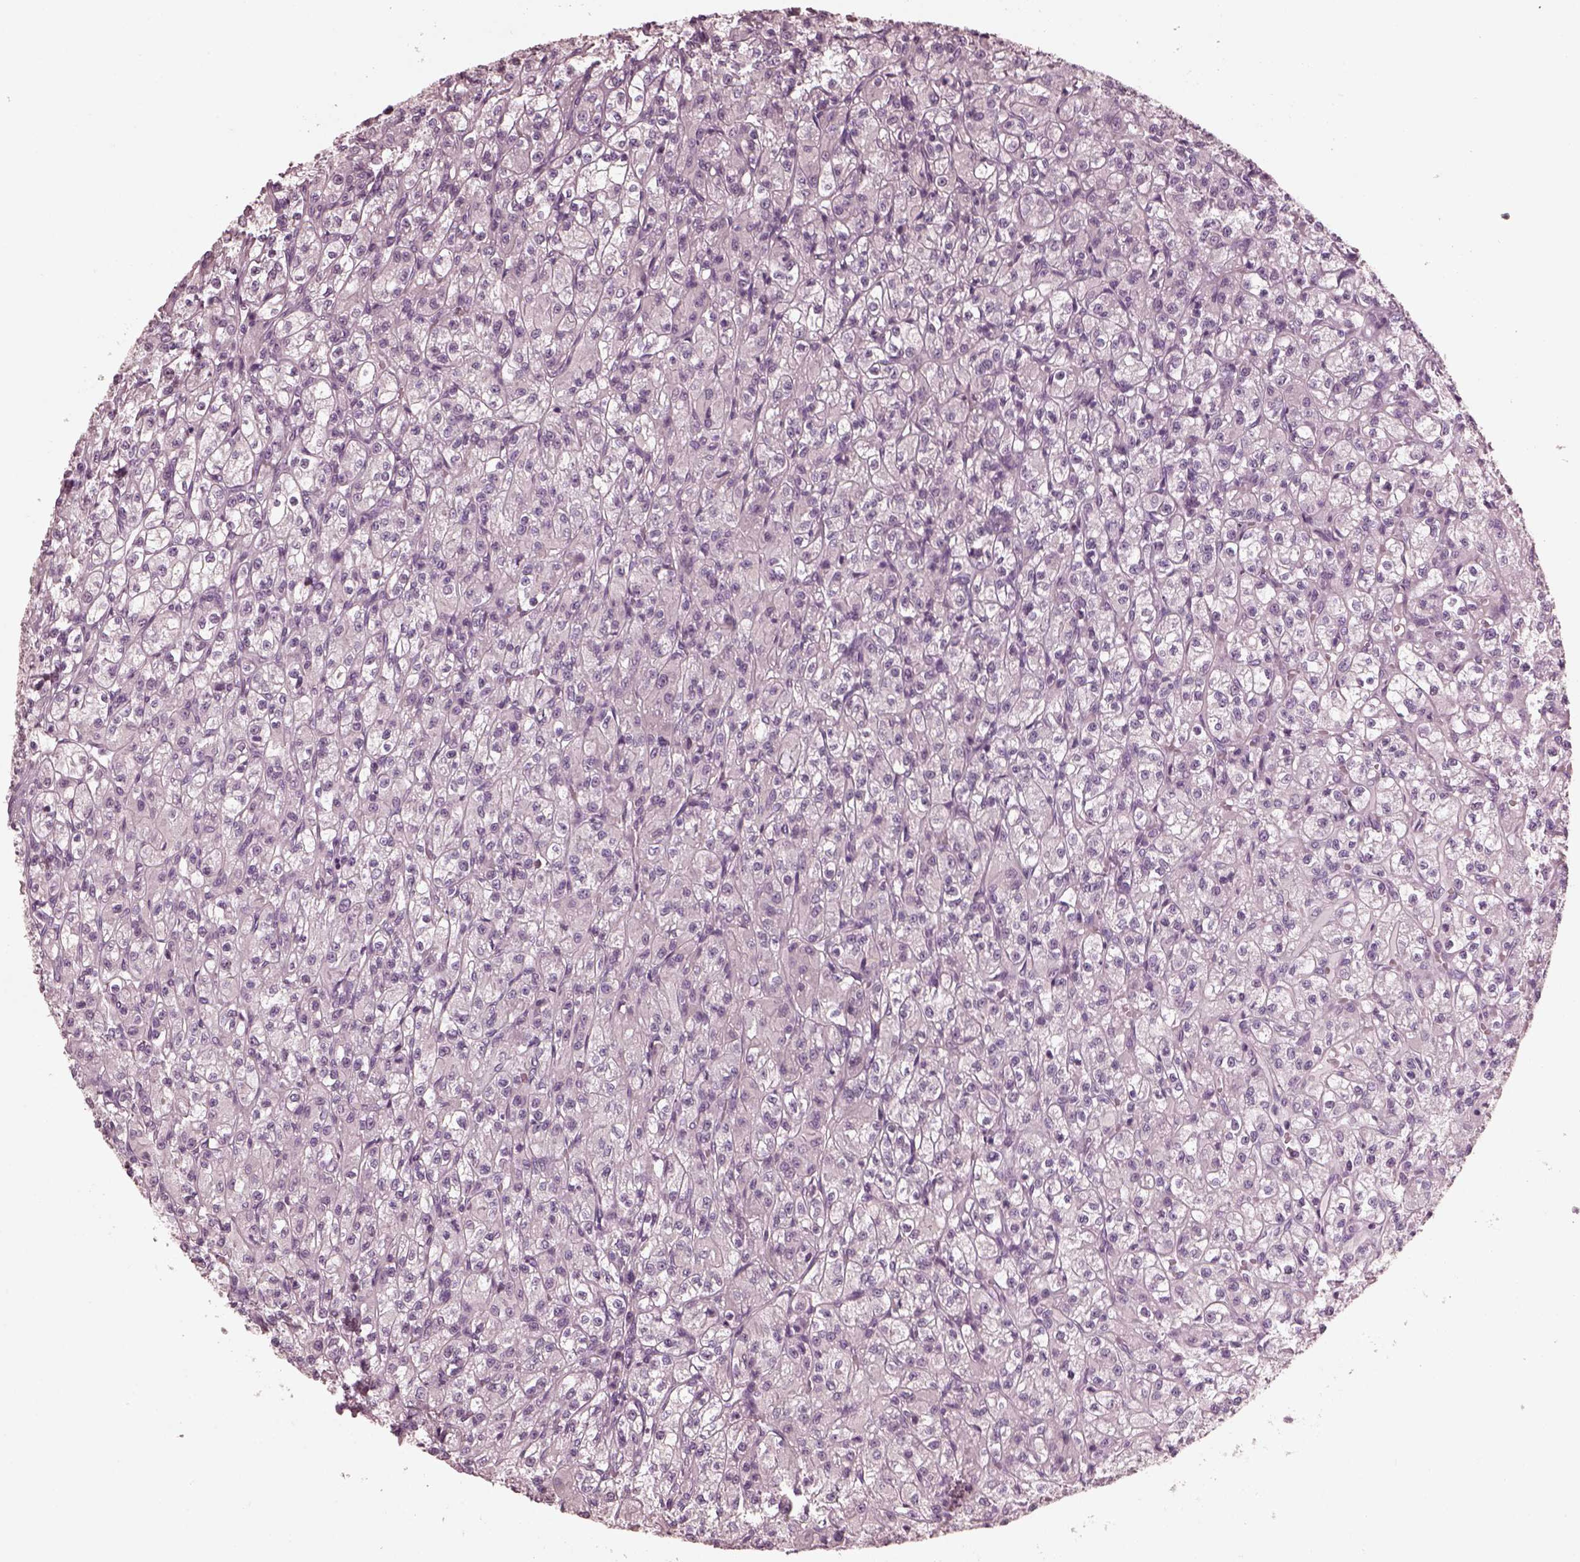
{"staining": {"intensity": "negative", "quantity": "none", "location": "none"}, "tissue": "renal cancer", "cell_type": "Tumor cells", "image_type": "cancer", "snomed": [{"axis": "morphology", "description": "Adenocarcinoma, NOS"}, {"axis": "topography", "description": "Kidney"}], "caption": "Adenocarcinoma (renal) was stained to show a protein in brown. There is no significant expression in tumor cells.", "gene": "CGA", "patient": {"sex": "female", "age": 70}}